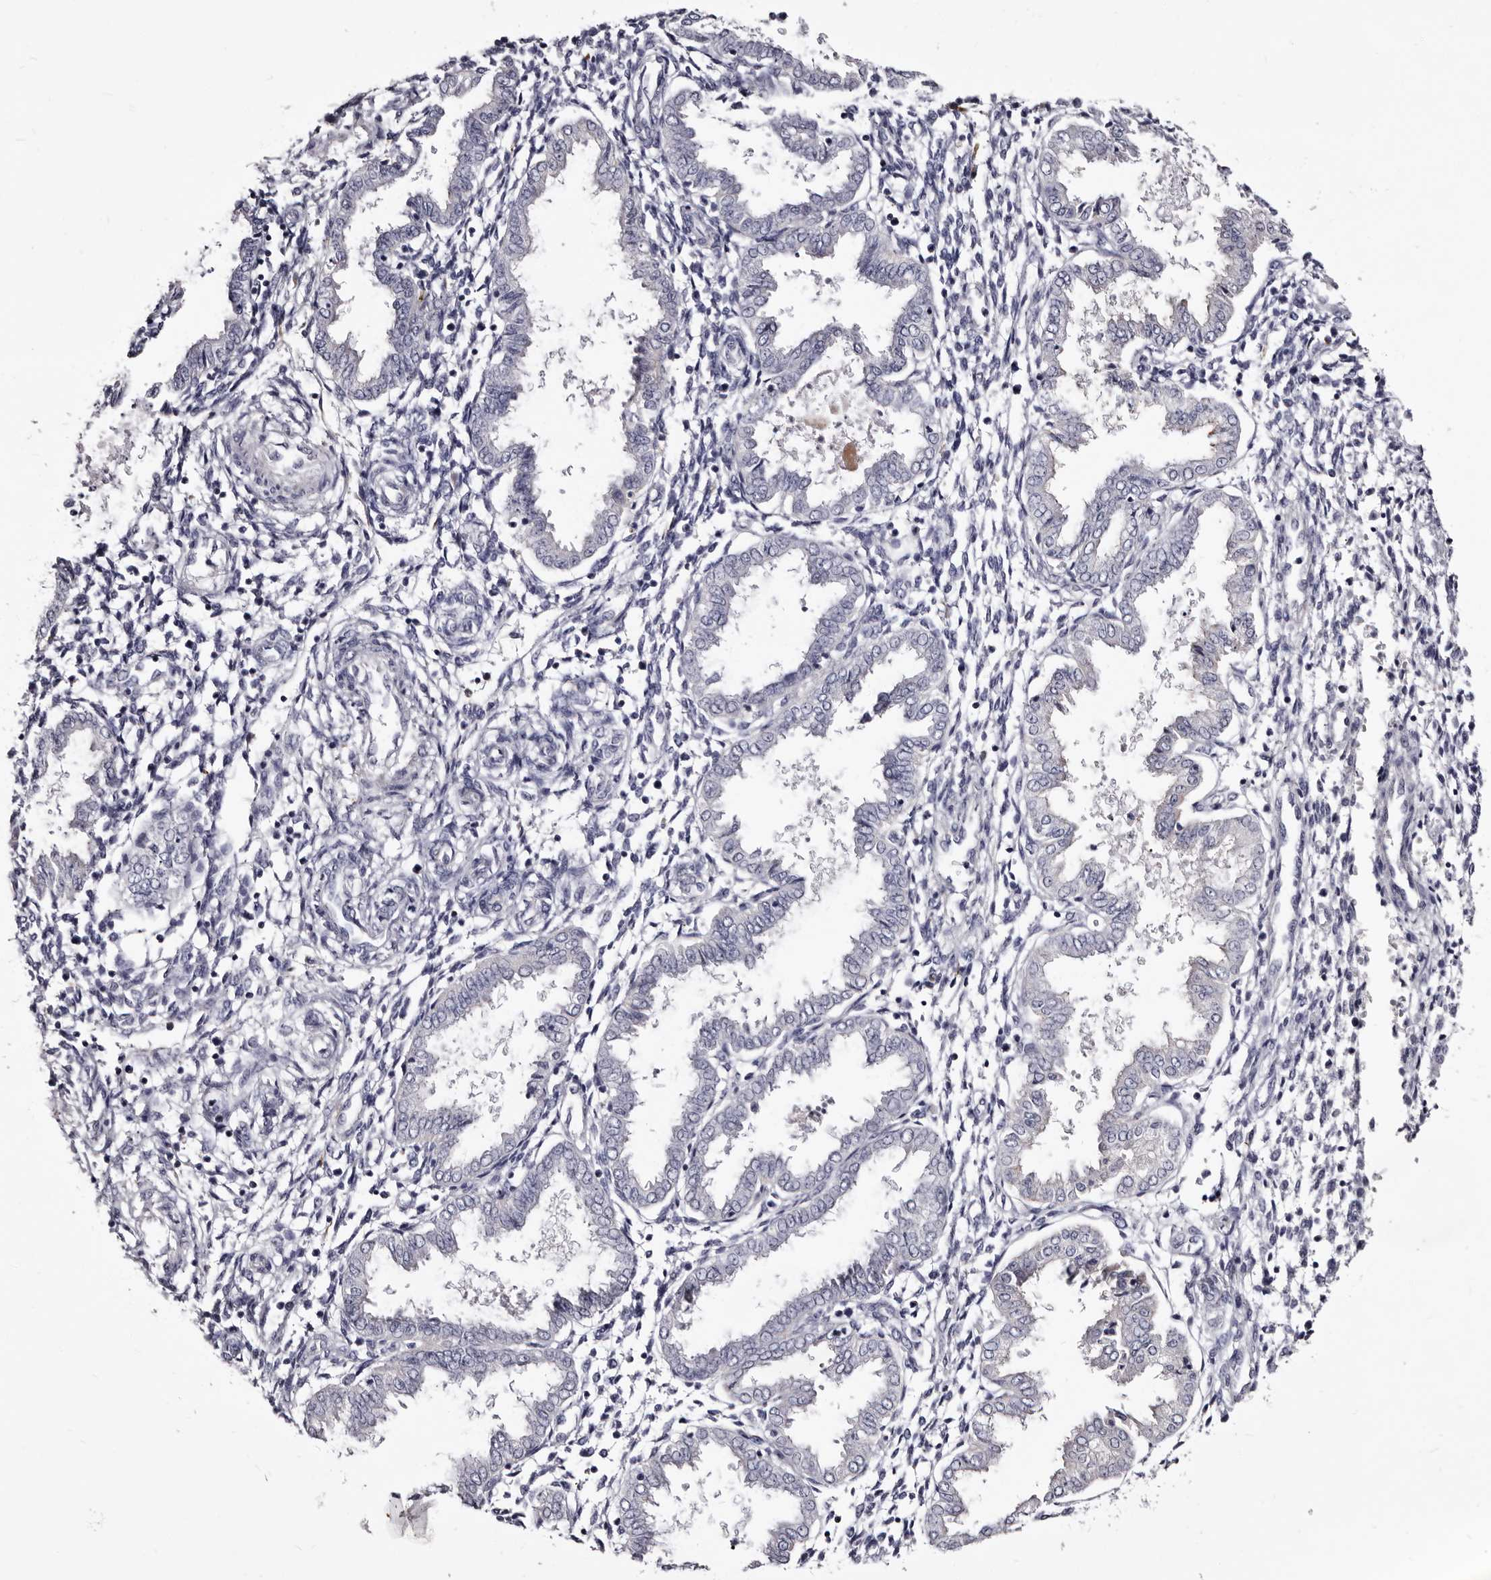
{"staining": {"intensity": "negative", "quantity": "none", "location": "none"}, "tissue": "endometrium", "cell_type": "Cells in endometrial stroma", "image_type": "normal", "snomed": [{"axis": "morphology", "description": "Normal tissue, NOS"}, {"axis": "topography", "description": "Endometrium"}], "caption": "Immunohistochemical staining of unremarkable human endometrium reveals no significant expression in cells in endometrial stroma.", "gene": "AUNIP", "patient": {"sex": "female", "age": 33}}